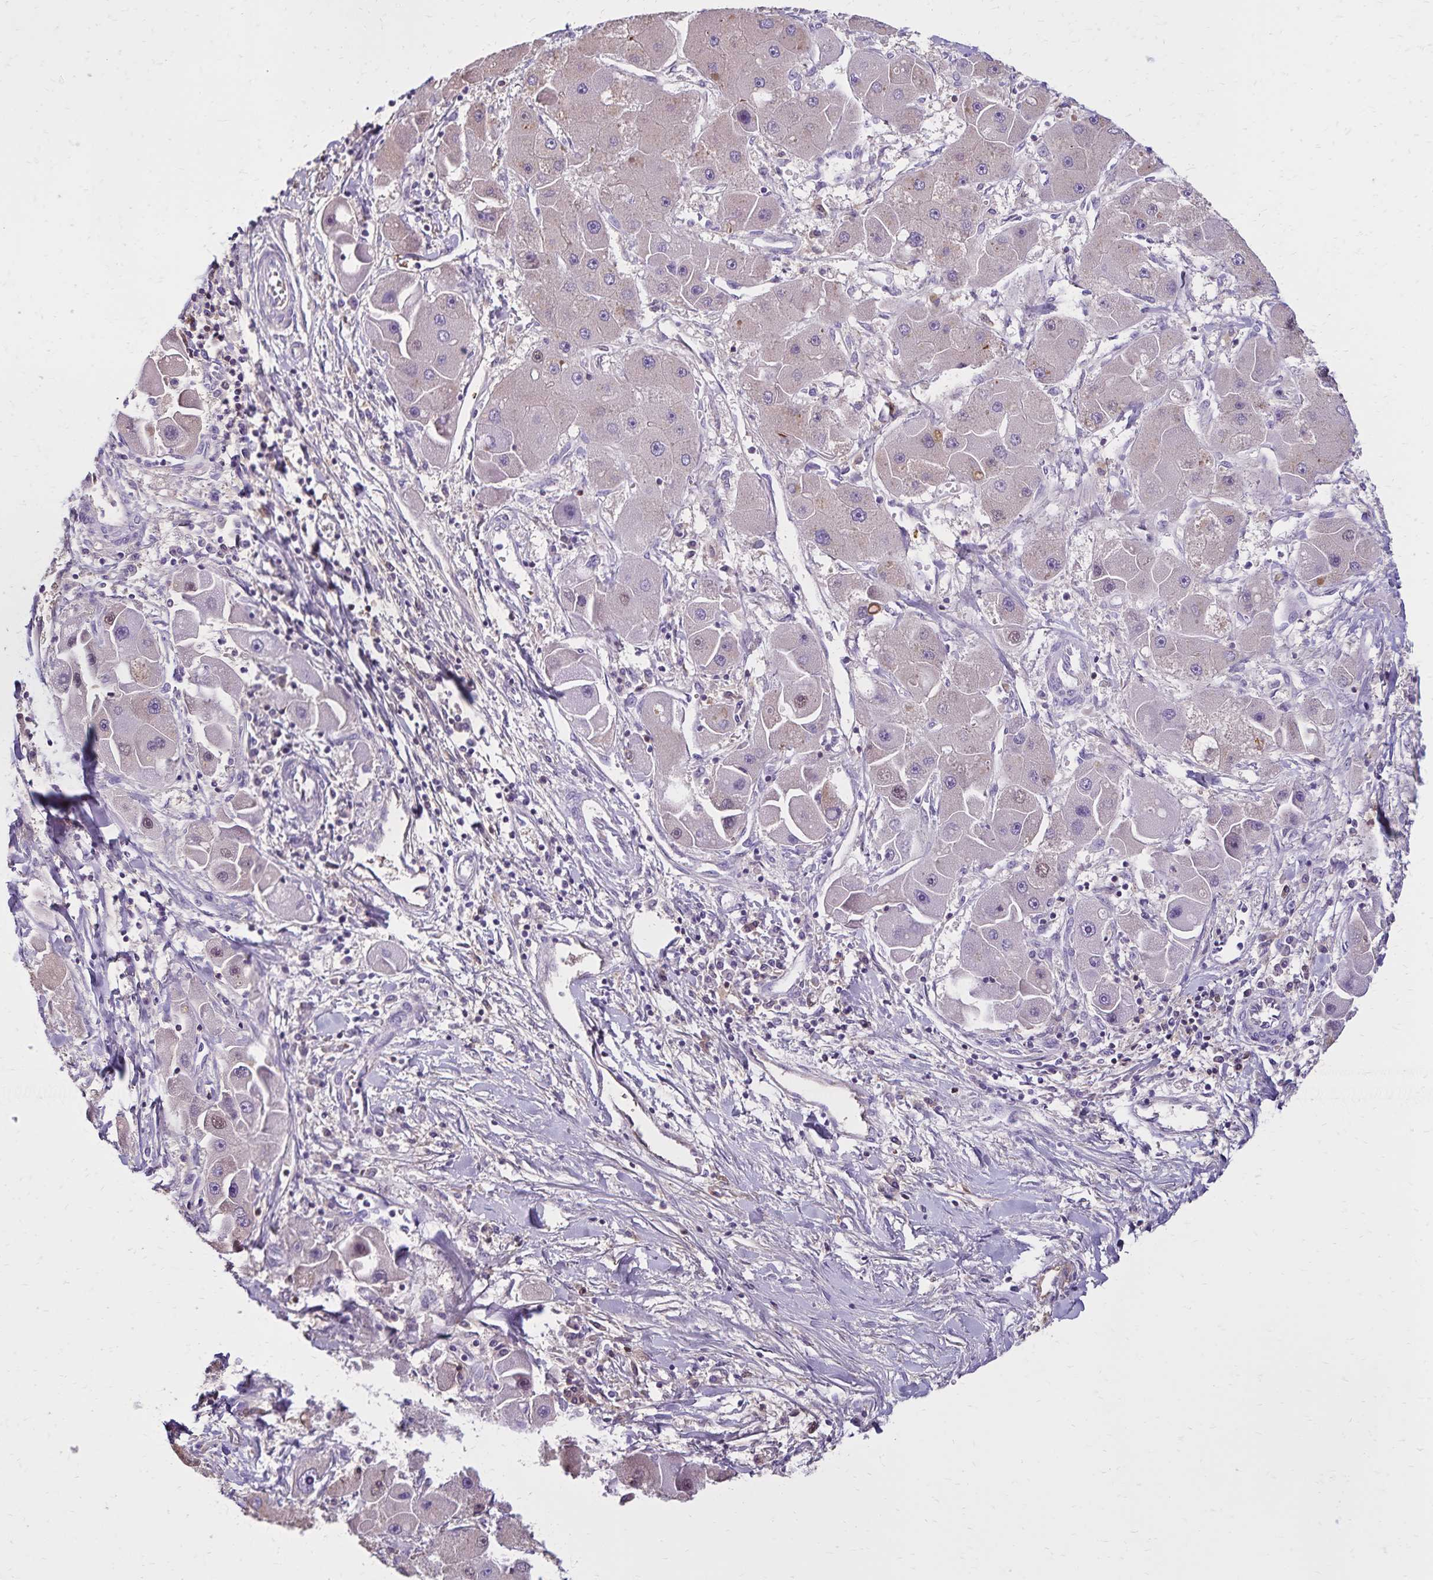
{"staining": {"intensity": "negative", "quantity": "none", "location": "none"}, "tissue": "liver cancer", "cell_type": "Tumor cells", "image_type": "cancer", "snomed": [{"axis": "morphology", "description": "Carcinoma, Hepatocellular, NOS"}, {"axis": "topography", "description": "Liver"}], "caption": "A histopathology image of human liver hepatocellular carcinoma is negative for staining in tumor cells.", "gene": "CD27", "patient": {"sex": "male", "age": 24}}